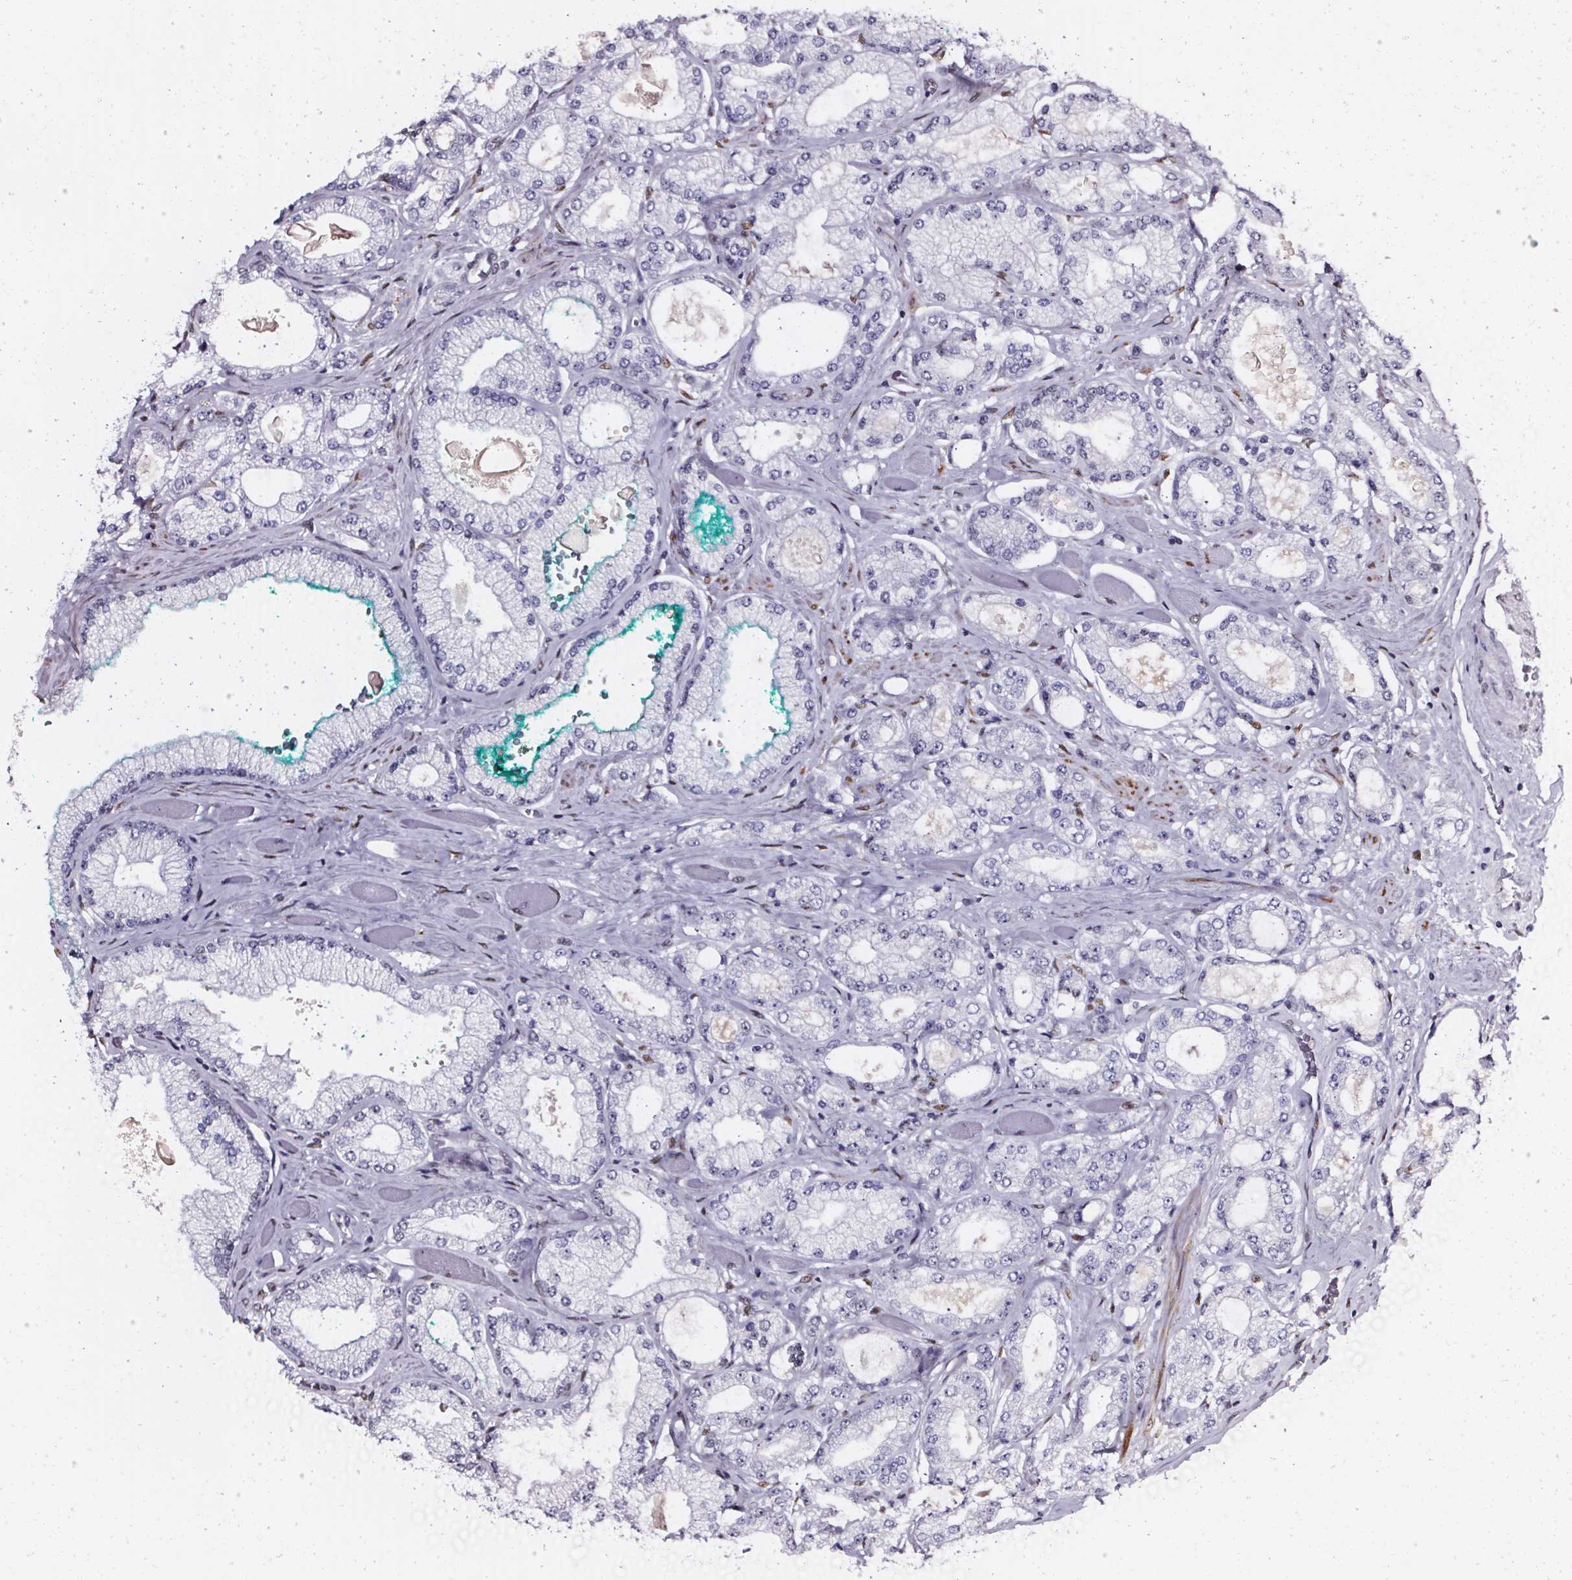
{"staining": {"intensity": "negative", "quantity": "none", "location": "none"}, "tissue": "prostate cancer", "cell_type": "Tumor cells", "image_type": "cancer", "snomed": [{"axis": "morphology", "description": "Adenocarcinoma, High grade"}, {"axis": "topography", "description": "Prostate"}], "caption": "This histopathology image is of prostate cancer stained with immunohistochemistry to label a protein in brown with the nuclei are counter-stained blue. There is no positivity in tumor cells. (DAB IHC, high magnification).", "gene": "GP6", "patient": {"sex": "male", "age": 68}}